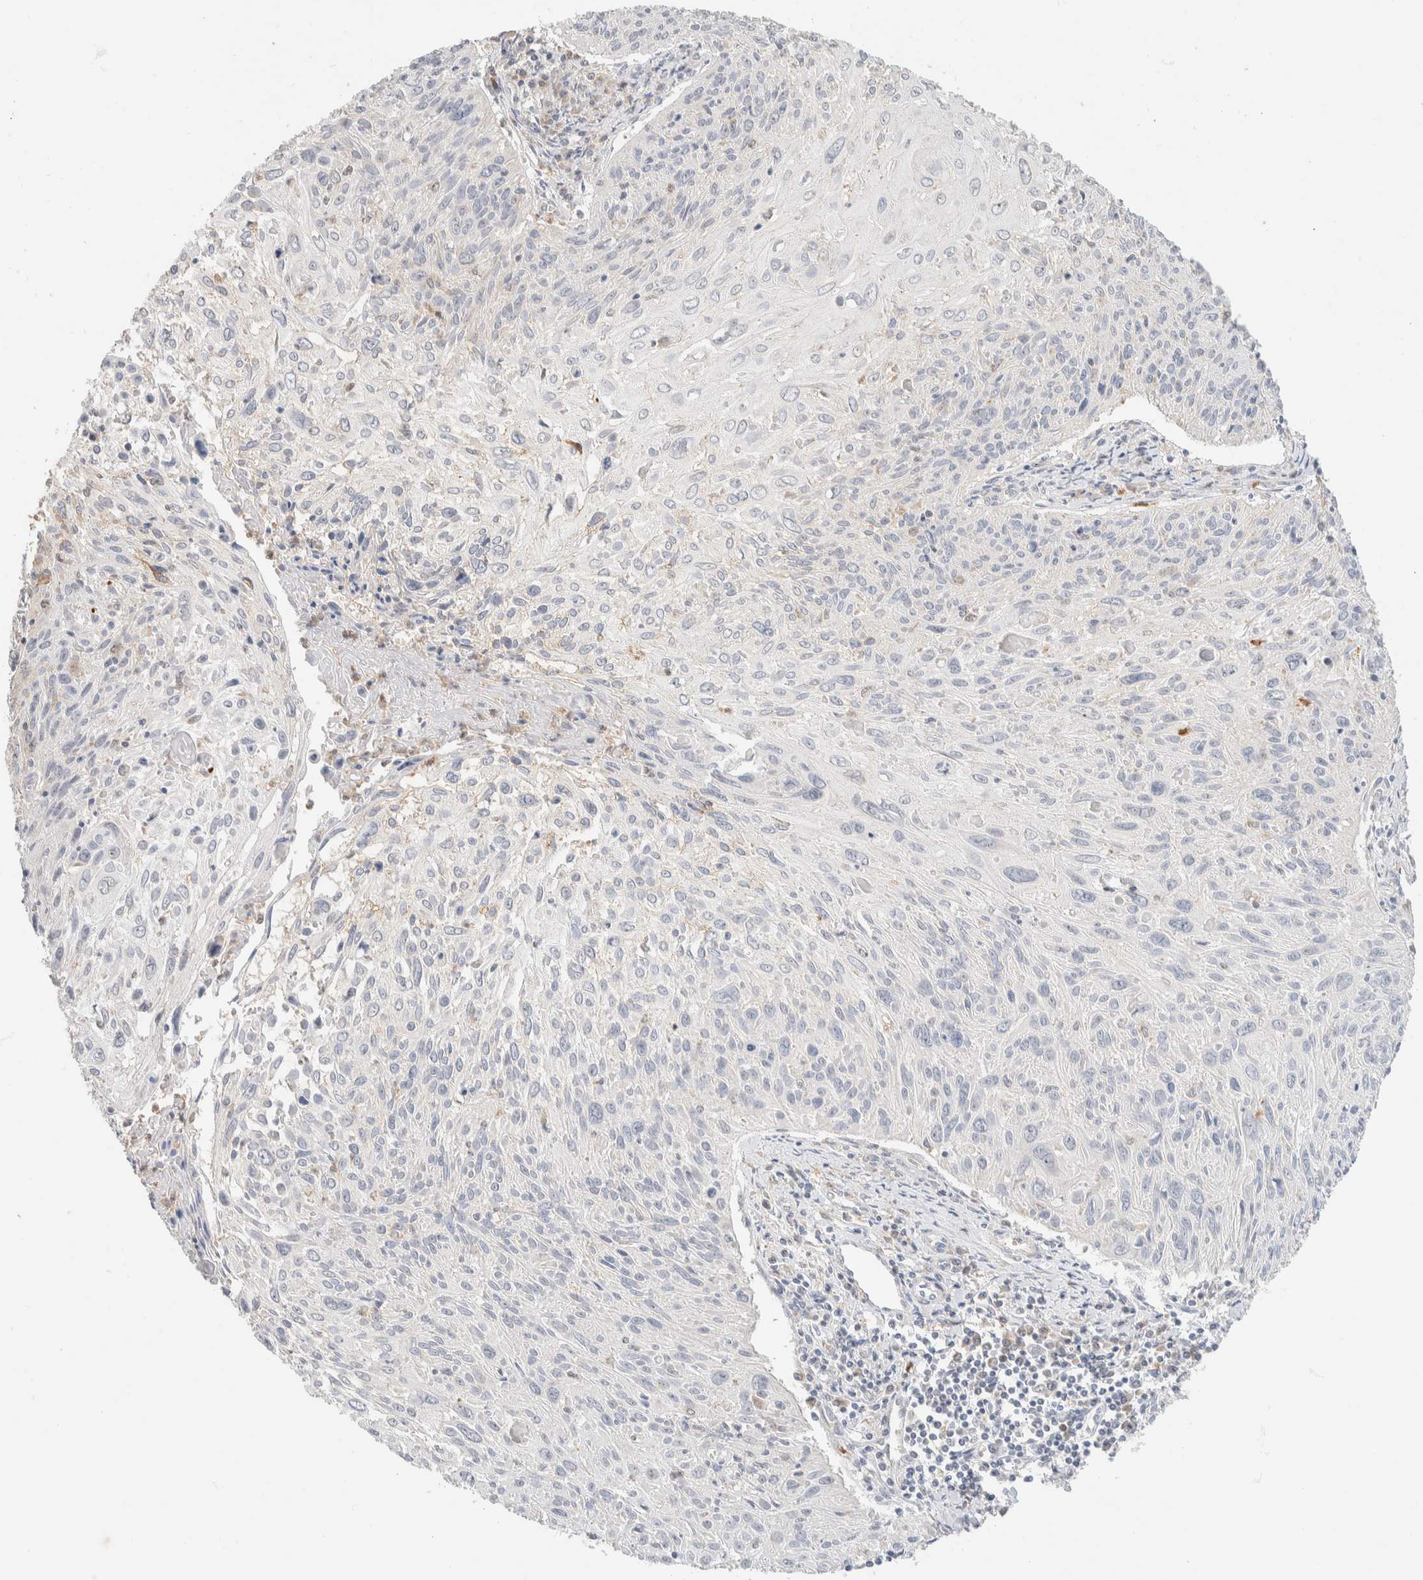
{"staining": {"intensity": "moderate", "quantity": "<25%", "location": "cytoplasmic/membranous"}, "tissue": "cervical cancer", "cell_type": "Tumor cells", "image_type": "cancer", "snomed": [{"axis": "morphology", "description": "Squamous cell carcinoma, NOS"}, {"axis": "topography", "description": "Cervix"}], "caption": "Immunohistochemical staining of squamous cell carcinoma (cervical) exhibits low levels of moderate cytoplasmic/membranous staining in about <25% of tumor cells. The staining was performed using DAB (3,3'-diaminobenzidine), with brown indicating positive protein expression. Nuclei are stained blue with hematoxylin.", "gene": "HDHD3", "patient": {"sex": "female", "age": 51}}